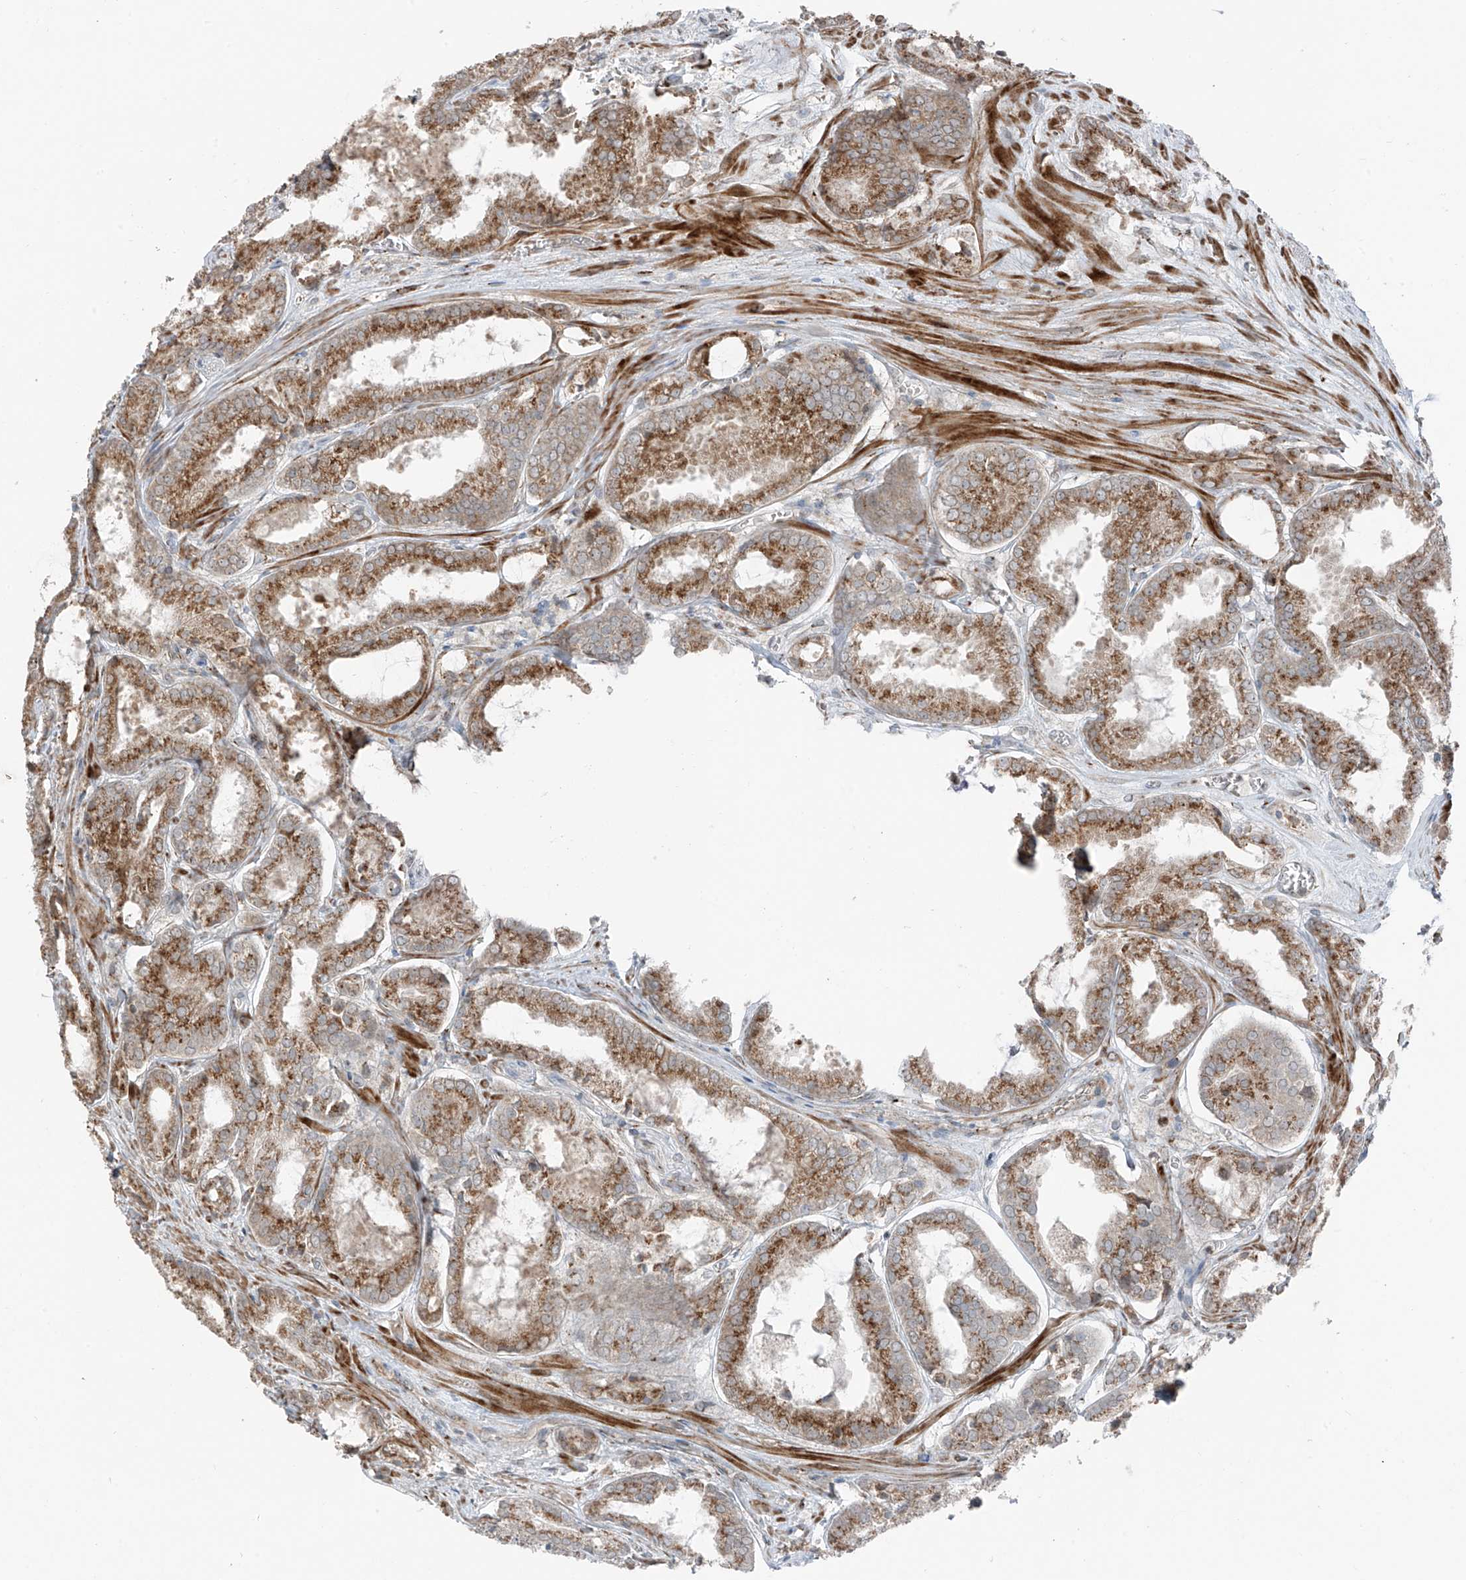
{"staining": {"intensity": "moderate", "quantity": ">75%", "location": "cytoplasmic/membranous"}, "tissue": "prostate cancer", "cell_type": "Tumor cells", "image_type": "cancer", "snomed": [{"axis": "morphology", "description": "Adenocarcinoma, Low grade"}, {"axis": "topography", "description": "Prostate"}], "caption": "Protein positivity by immunohistochemistry displays moderate cytoplasmic/membranous positivity in about >75% of tumor cells in prostate cancer (low-grade adenocarcinoma). The staining was performed using DAB (3,3'-diaminobenzidine) to visualize the protein expression in brown, while the nuclei were stained in blue with hematoxylin (Magnification: 20x).", "gene": "ERLEC1", "patient": {"sex": "male", "age": 67}}